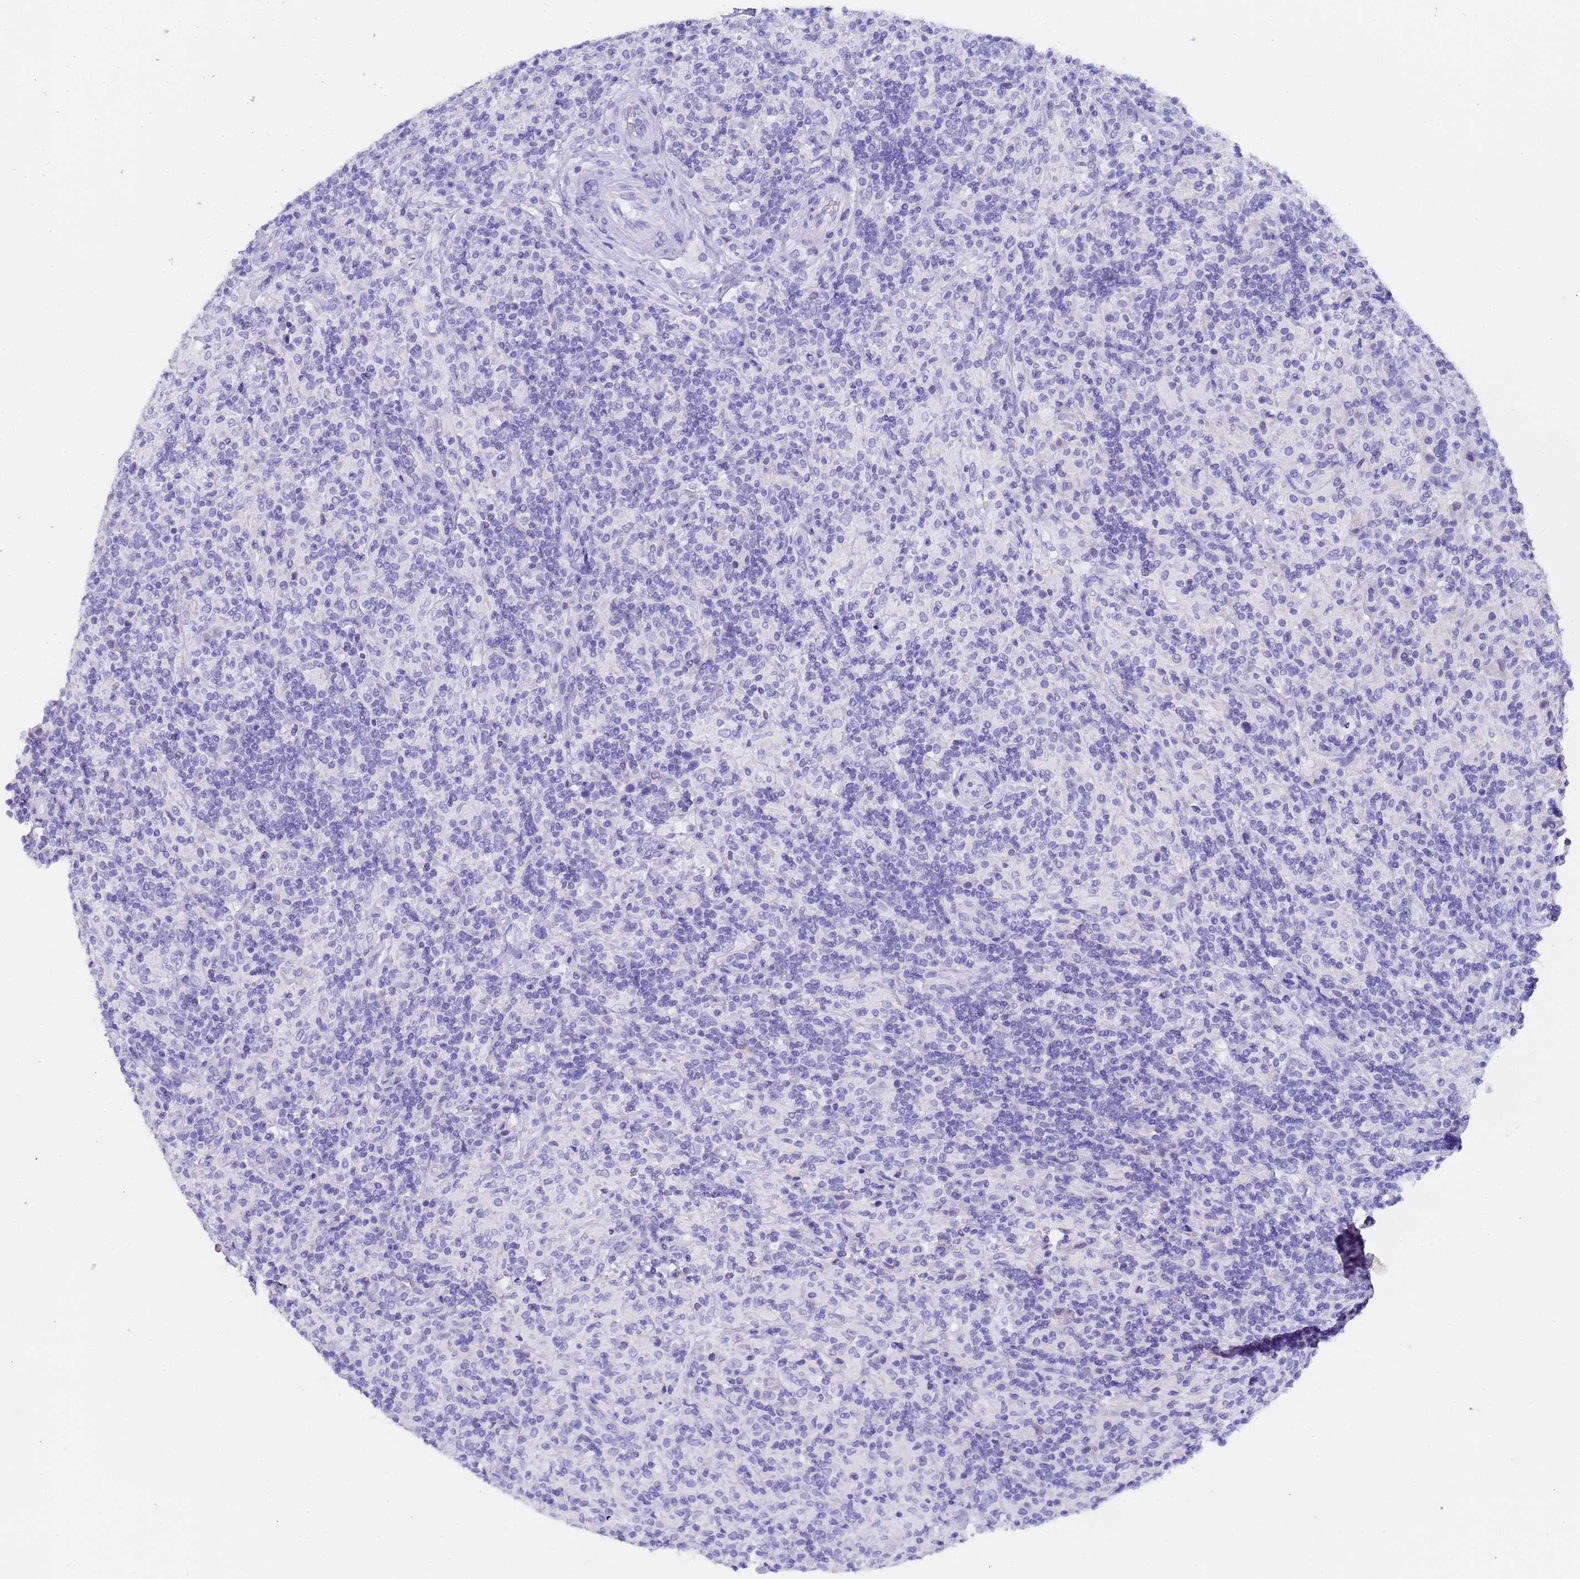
{"staining": {"intensity": "negative", "quantity": "none", "location": "none"}, "tissue": "lymphoma", "cell_type": "Tumor cells", "image_type": "cancer", "snomed": [{"axis": "morphology", "description": "Hodgkin's disease, NOS"}, {"axis": "topography", "description": "Lymph node"}], "caption": "An immunohistochemistry histopathology image of lymphoma is shown. There is no staining in tumor cells of lymphoma.", "gene": "GABRA1", "patient": {"sex": "male", "age": 70}}